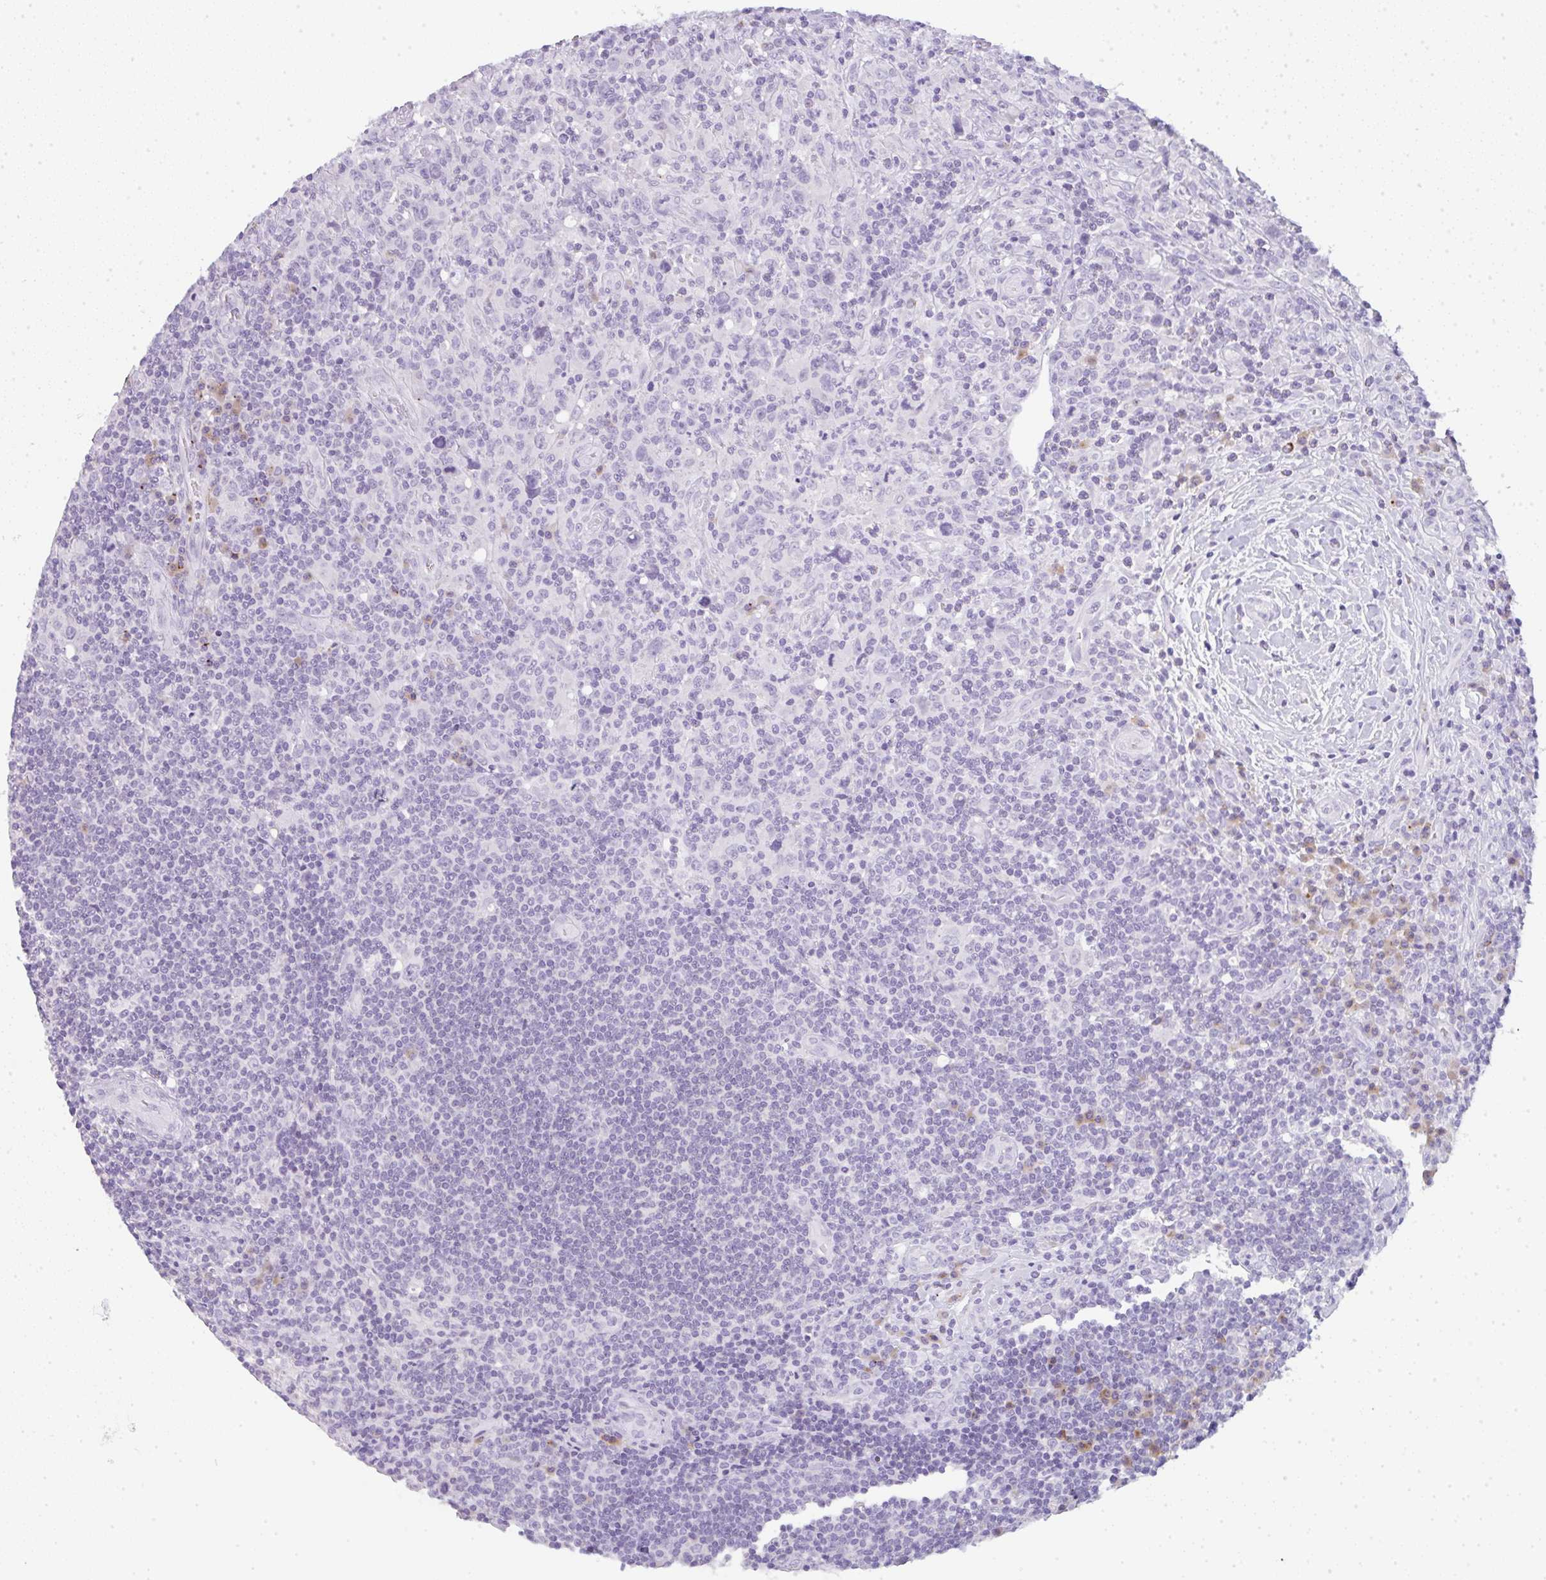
{"staining": {"intensity": "negative", "quantity": "none", "location": "none"}, "tissue": "lymphoma", "cell_type": "Tumor cells", "image_type": "cancer", "snomed": [{"axis": "morphology", "description": "Hodgkin's disease, NOS"}, {"axis": "topography", "description": "Lymph node"}], "caption": "There is no significant positivity in tumor cells of lymphoma.", "gene": "LPAR4", "patient": {"sex": "female", "age": 18}}